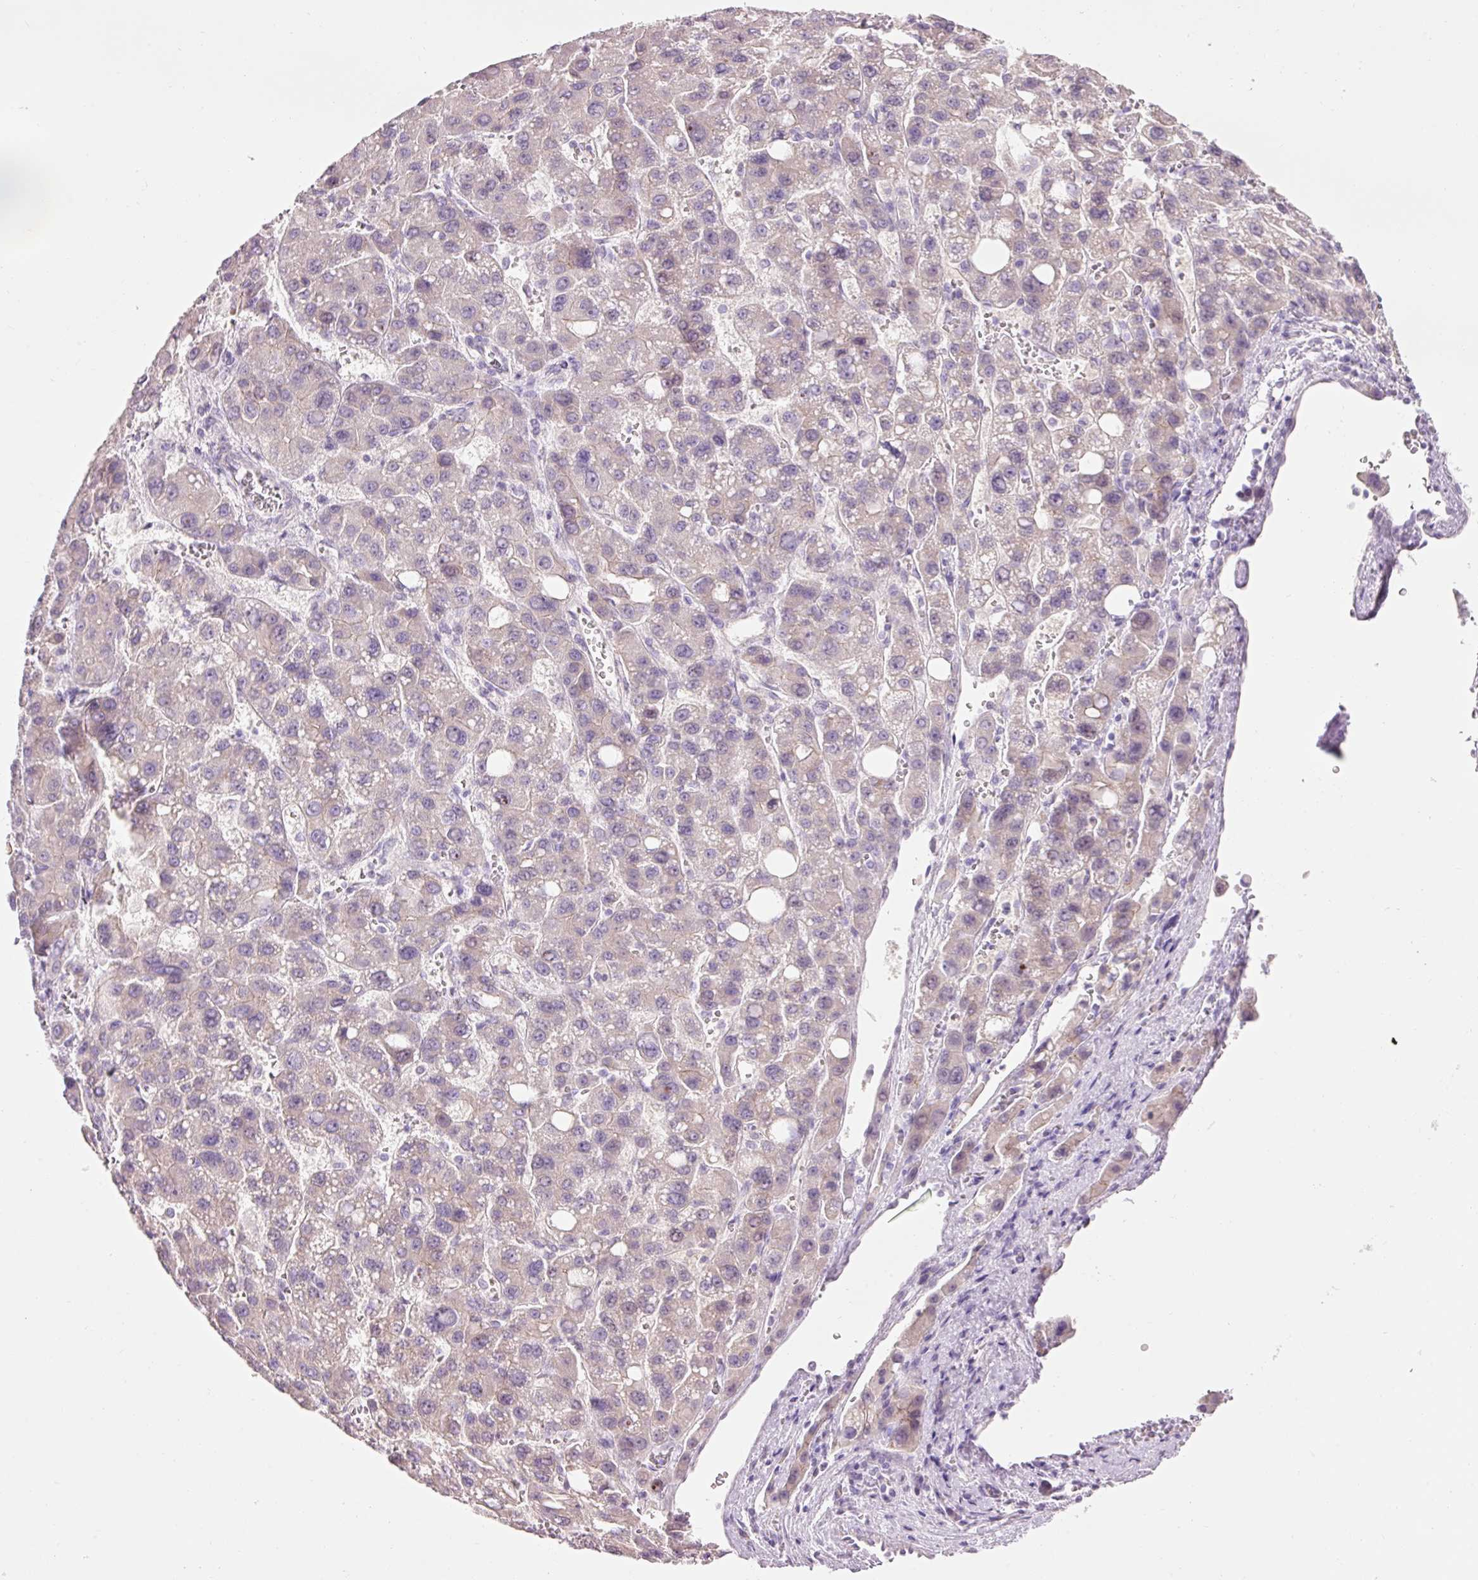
{"staining": {"intensity": "negative", "quantity": "none", "location": "none"}, "tissue": "liver cancer", "cell_type": "Tumor cells", "image_type": "cancer", "snomed": [{"axis": "morphology", "description": "Carcinoma, Hepatocellular, NOS"}, {"axis": "topography", "description": "Liver"}], "caption": "High power microscopy image of an IHC micrograph of liver cancer, revealing no significant positivity in tumor cells.", "gene": "DHRS11", "patient": {"sex": "male", "age": 55}}